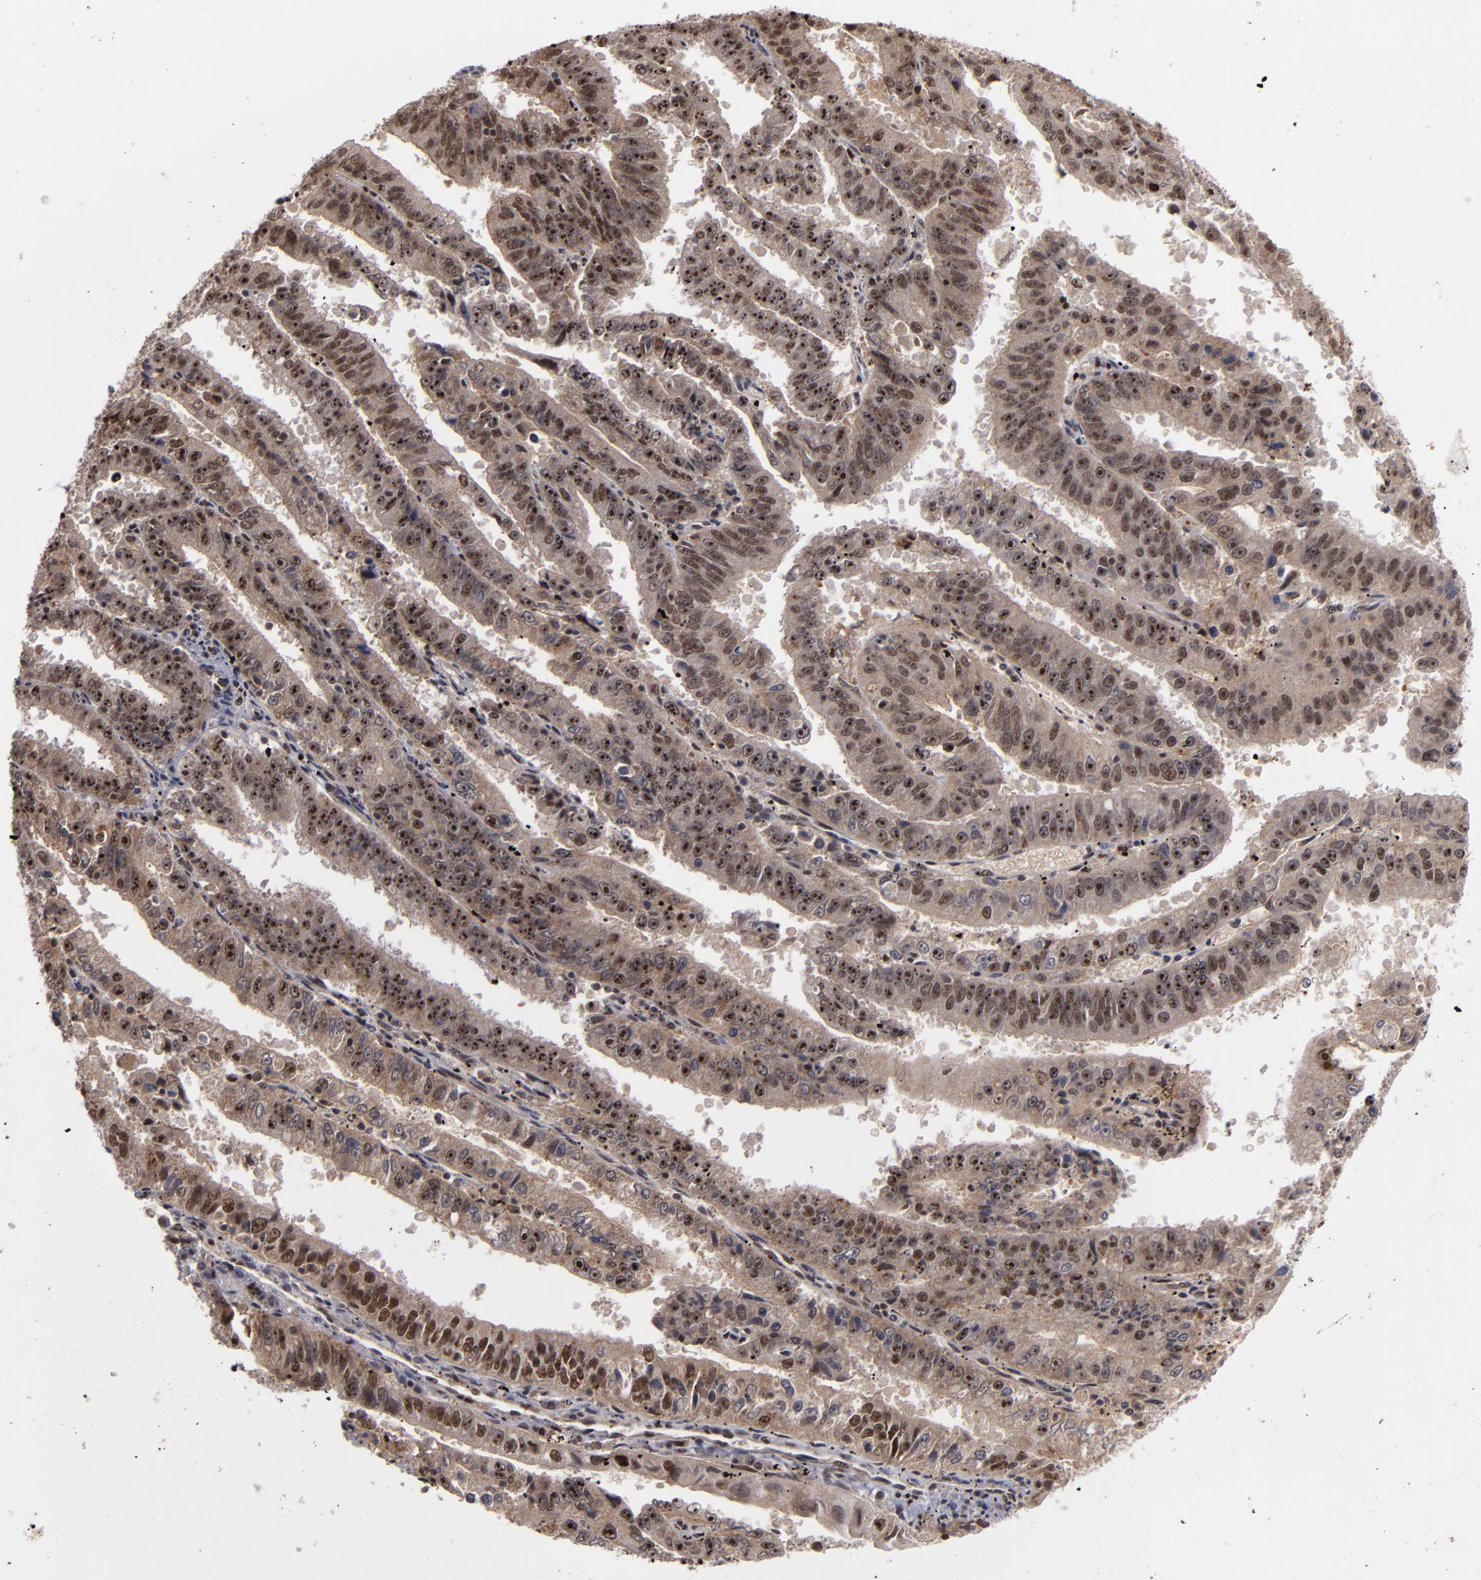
{"staining": {"intensity": "moderate", "quantity": ">75%", "location": "nuclear"}, "tissue": "endometrial cancer", "cell_type": "Tumor cells", "image_type": "cancer", "snomed": [{"axis": "morphology", "description": "Adenocarcinoma, NOS"}, {"axis": "topography", "description": "Endometrium"}], "caption": "A medium amount of moderate nuclear staining is present in about >75% of tumor cells in endometrial adenocarcinoma tissue. Using DAB (3,3'-diaminobenzidine) (brown) and hematoxylin (blue) stains, captured at high magnification using brightfield microscopy.", "gene": "ZNF234", "patient": {"sex": "female", "age": 66}}